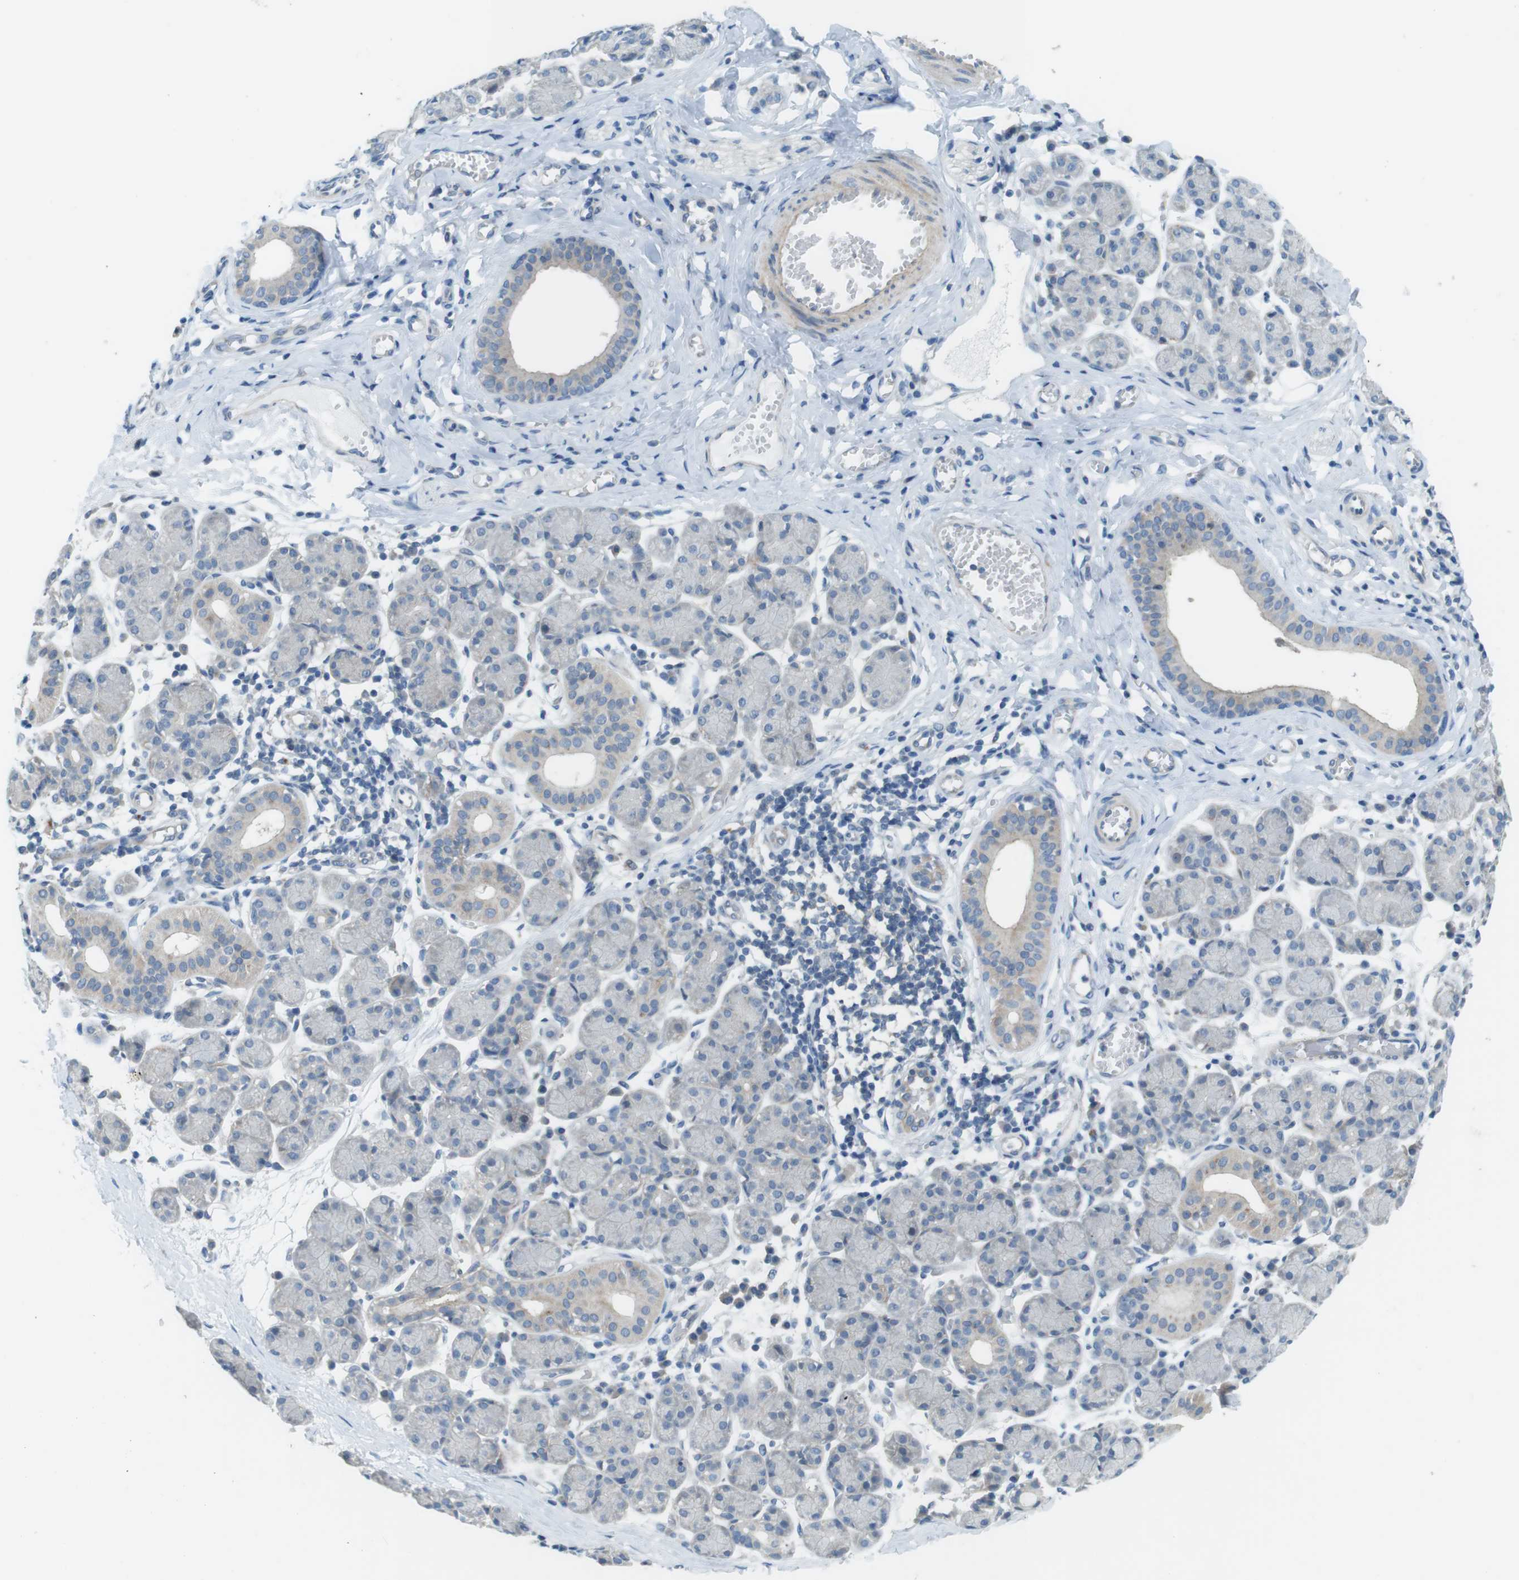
{"staining": {"intensity": "negative", "quantity": "none", "location": "none"}, "tissue": "salivary gland", "cell_type": "Glandular cells", "image_type": "normal", "snomed": [{"axis": "morphology", "description": "Normal tissue, NOS"}, {"axis": "morphology", "description": "Inflammation, NOS"}, {"axis": "topography", "description": "Lymph node"}, {"axis": "topography", "description": "Salivary gland"}], "caption": "This photomicrograph is of normal salivary gland stained with immunohistochemistry (IHC) to label a protein in brown with the nuclei are counter-stained blue. There is no staining in glandular cells. Nuclei are stained in blue.", "gene": "TYW1", "patient": {"sex": "male", "age": 3}}